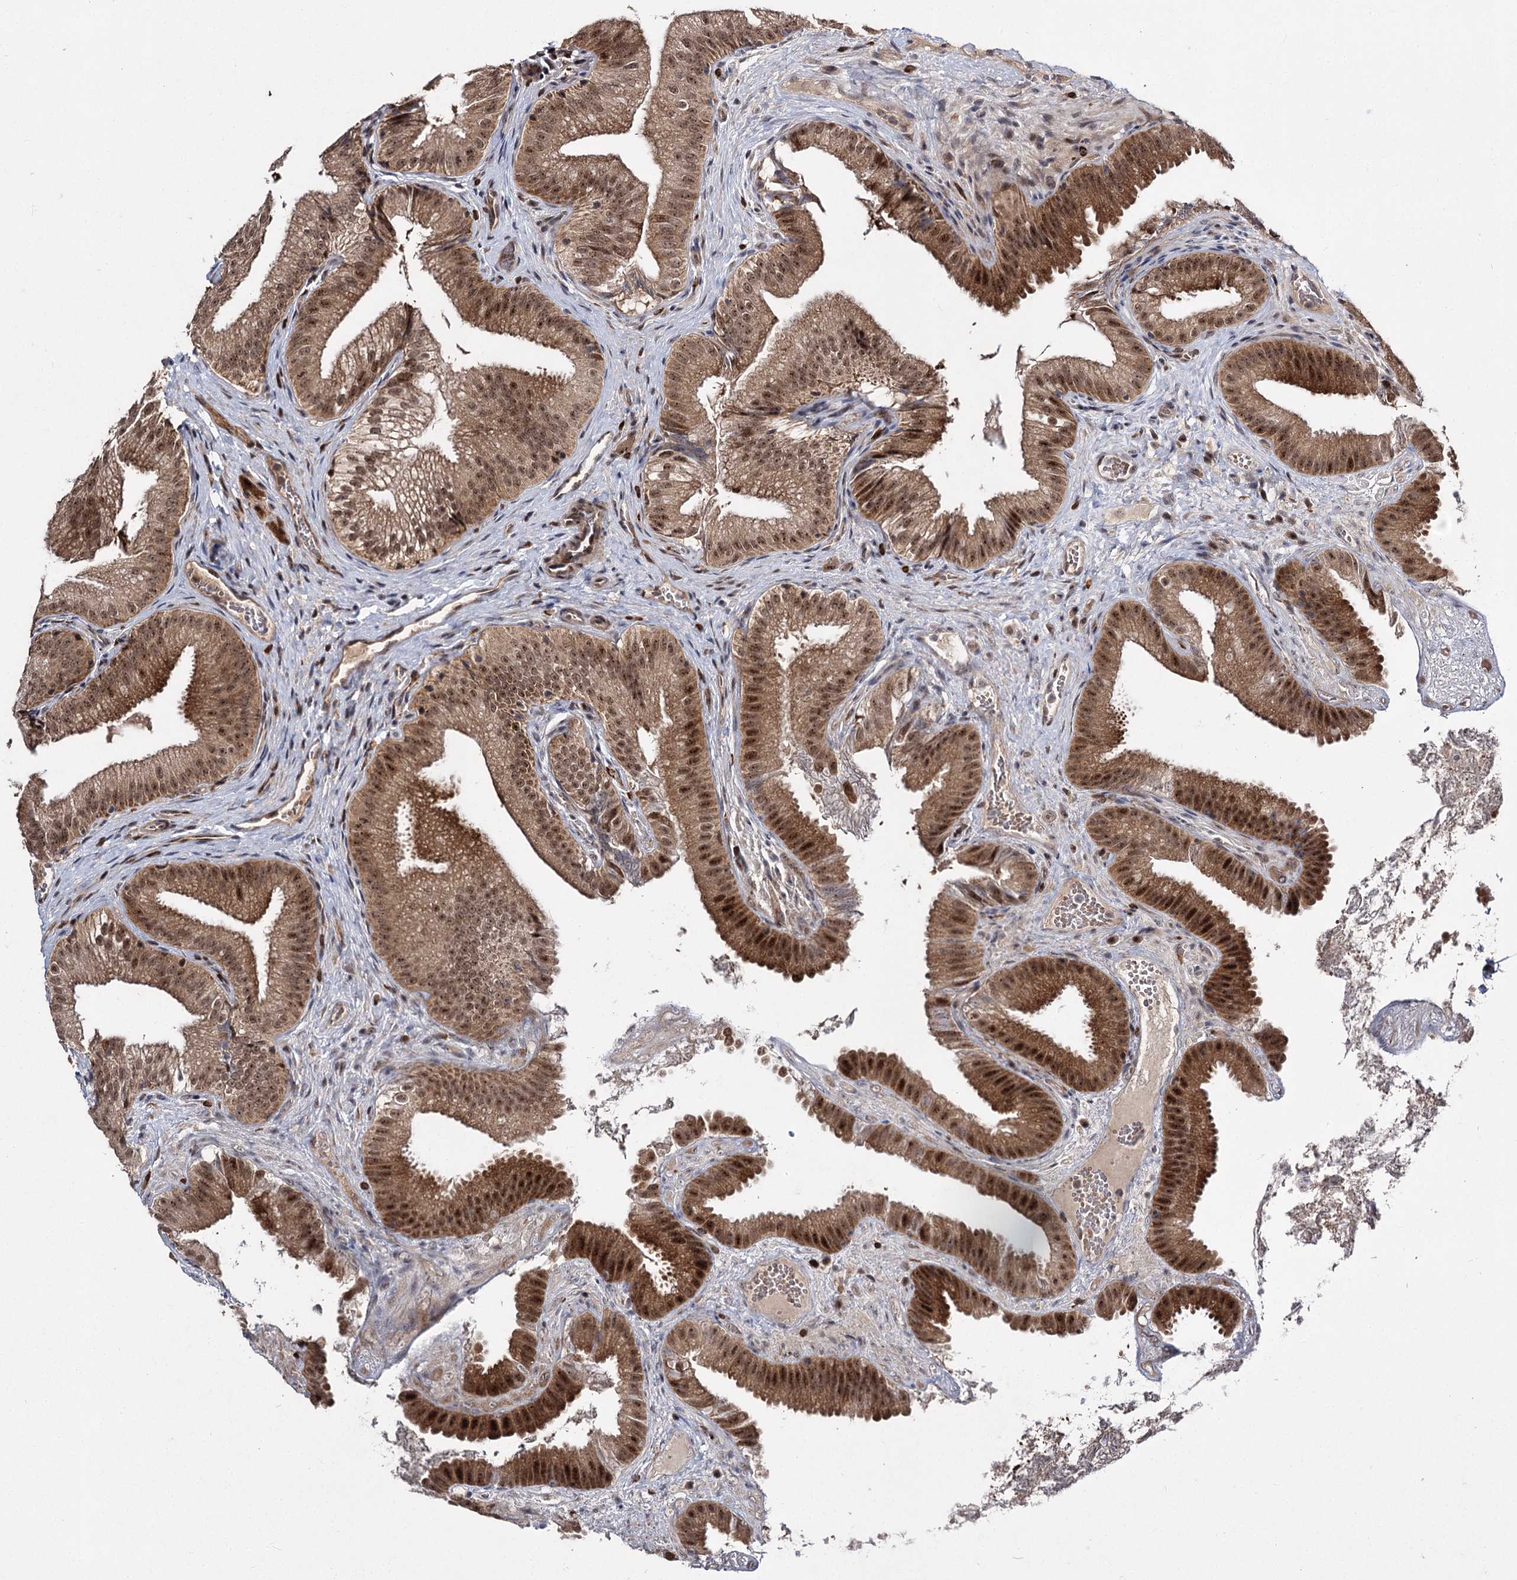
{"staining": {"intensity": "strong", "quantity": ">75%", "location": "cytoplasmic/membranous,nuclear"}, "tissue": "gallbladder", "cell_type": "Glandular cells", "image_type": "normal", "snomed": [{"axis": "morphology", "description": "Normal tissue, NOS"}, {"axis": "topography", "description": "Gallbladder"}], "caption": "Protein analysis of benign gallbladder demonstrates strong cytoplasmic/membranous,nuclear expression in about >75% of glandular cells.", "gene": "MKNK2", "patient": {"sex": "female", "age": 30}}